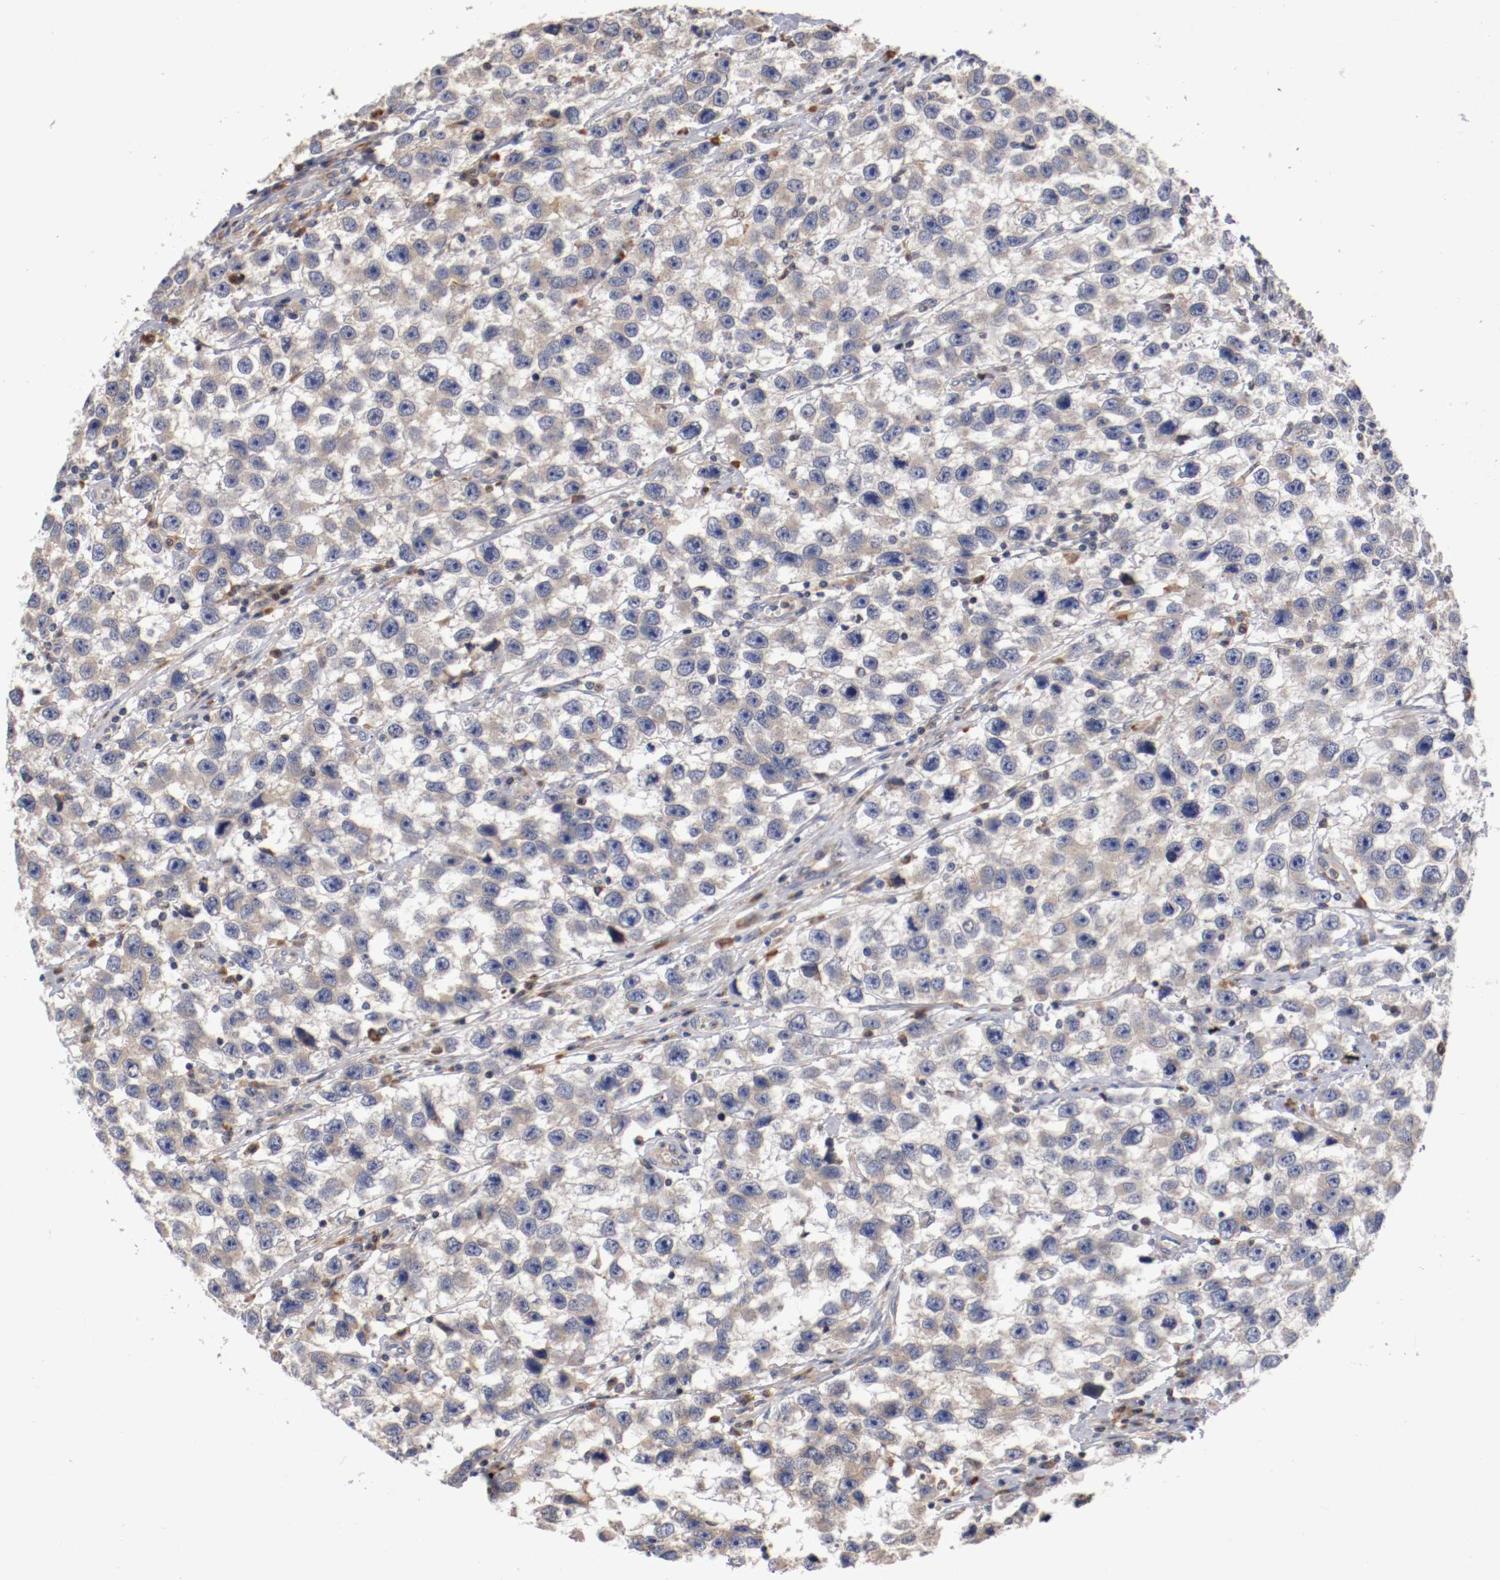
{"staining": {"intensity": "negative", "quantity": "none", "location": "none"}, "tissue": "testis cancer", "cell_type": "Tumor cells", "image_type": "cancer", "snomed": [{"axis": "morphology", "description": "Seminoma, NOS"}, {"axis": "topography", "description": "Testis"}], "caption": "Seminoma (testis) was stained to show a protein in brown. There is no significant positivity in tumor cells.", "gene": "TNFSF13", "patient": {"sex": "male", "age": 33}}